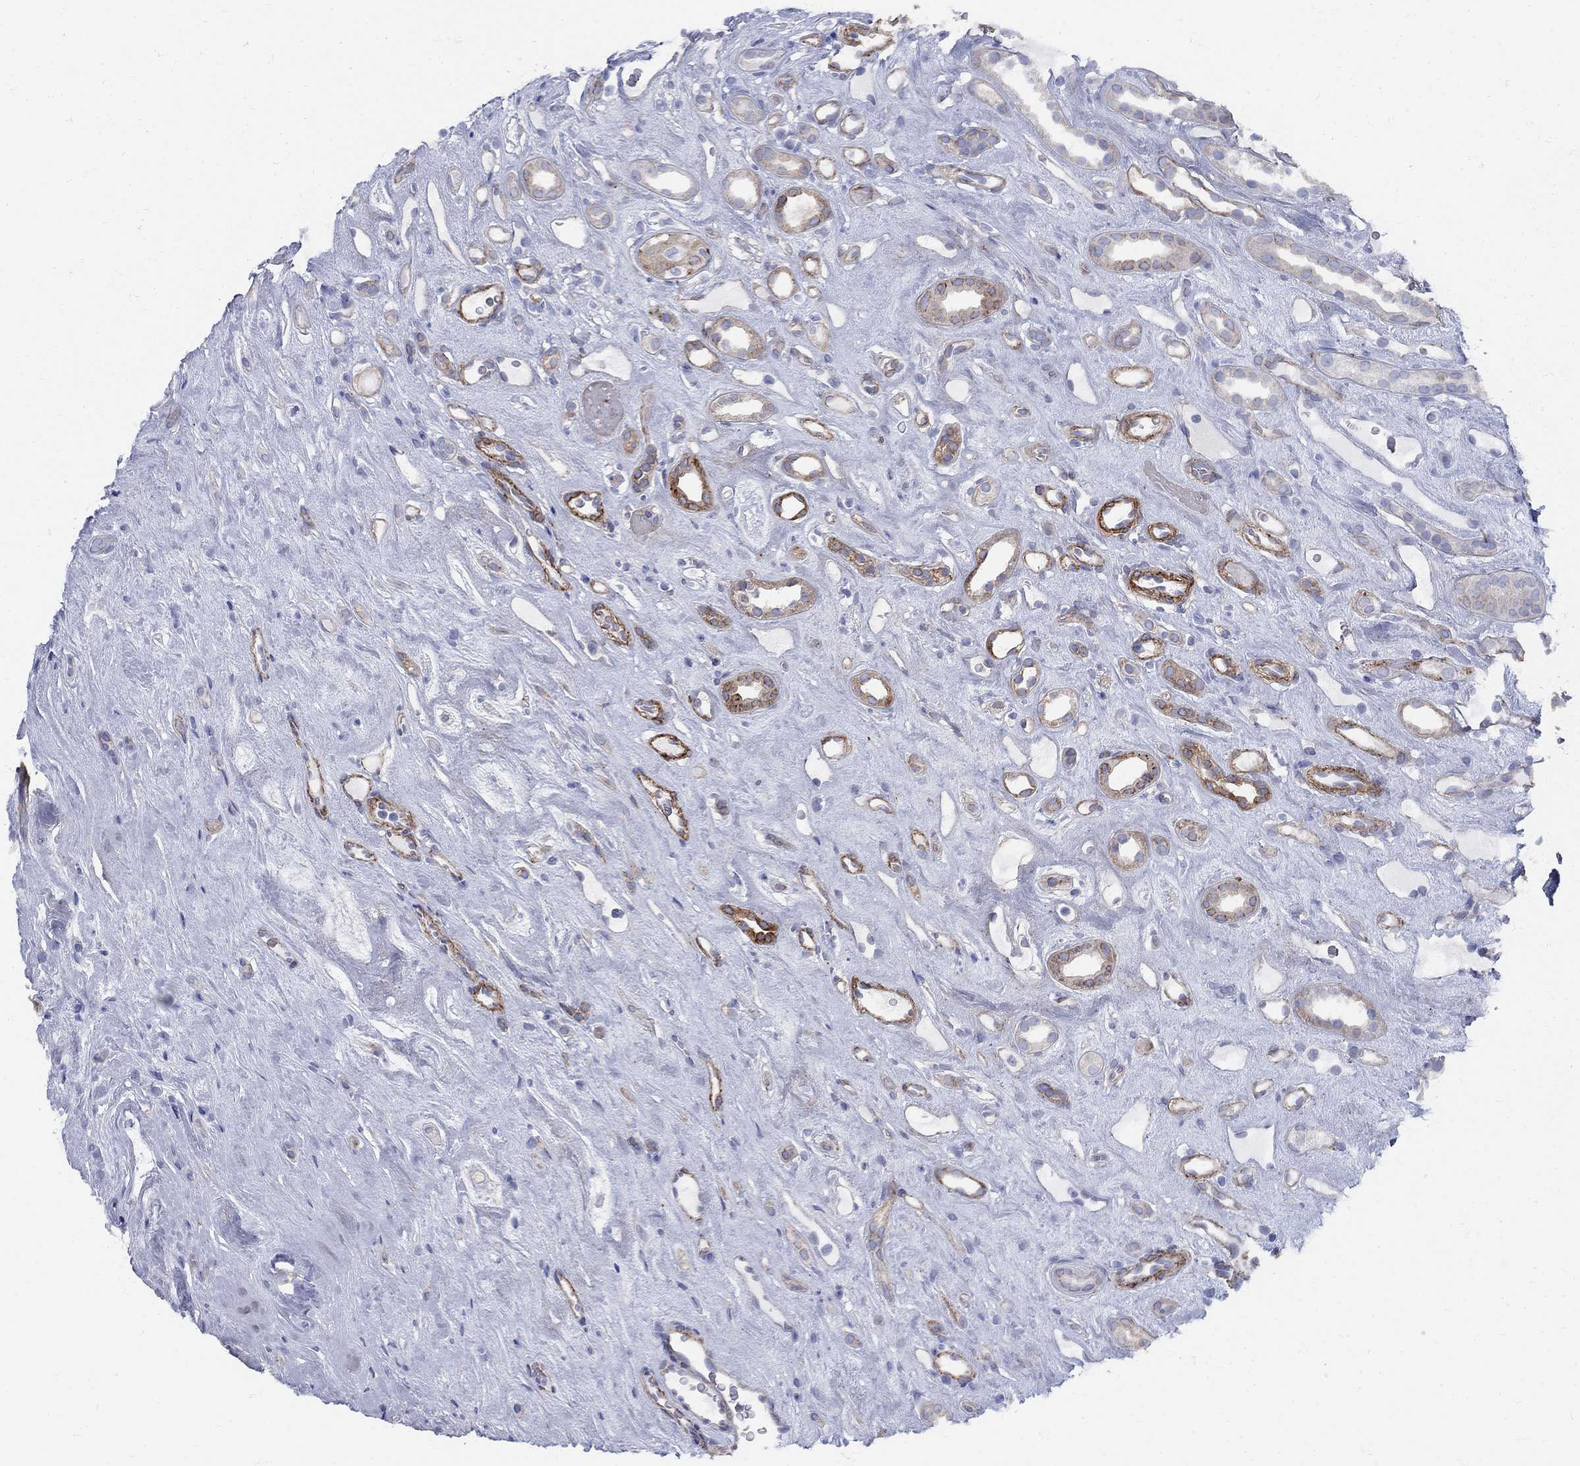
{"staining": {"intensity": "moderate", "quantity": "<25%", "location": "cytoplasmic/membranous"}, "tissue": "renal cancer", "cell_type": "Tumor cells", "image_type": "cancer", "snomed": [{"axis": "morphology", "description": "Adenocarcinoma, NOS"}, {"axis": "topography", "description": "Kidney"}], "caption": "IHC of human renal adenocarcinoma exhibits low levels of moderate cytoplasmic/membranous staining in approximately <25% of tumor cells.", "gene": "SEPTIN8", "patient": {"sex": "female", "age": 89}}